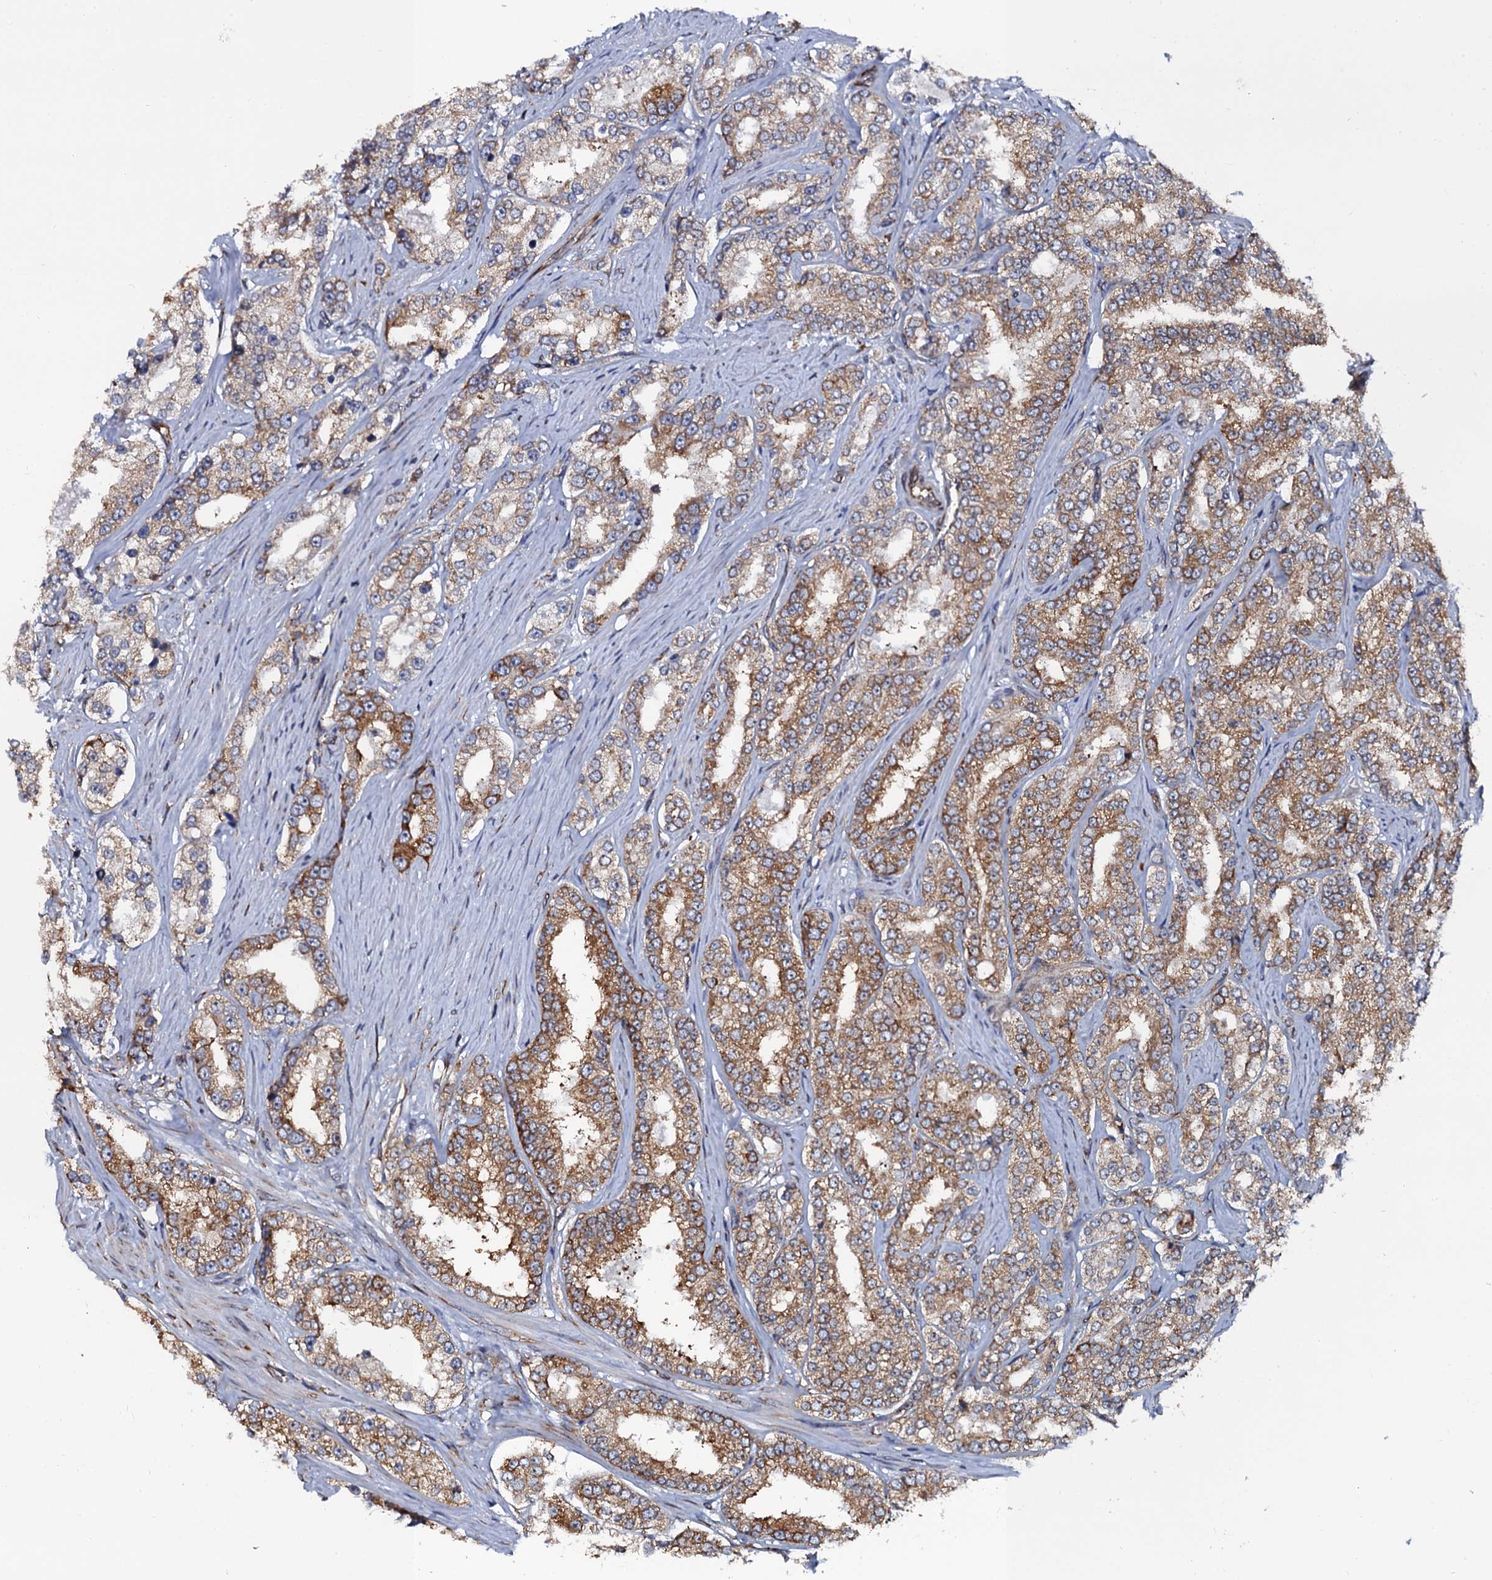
{"staining": {"intensity": "moderate", "quantity": ">75%", "location": "cytoplasmic/membranous"}, "tissue": "prostate cancer", "cell_type": "Tumor cells", "image_type": "cancer", "snomed": [{"axis": "morphology", "description": "Normal tissue, NOS"}, {"axis": "morphology", "description": "Adenocarcinoma, High grade"}, {"axis": "topography", "description": "Prostate"}], "caption": "Immunohistochemical staining of human prostate high-grade adenocarcinoma reveals moderate cytoplasmic/membranous protein staining in approximately >75% of tumor cells.", "gene": "SPTY2D1", "patient": {"sex": "male", "age": 83}}